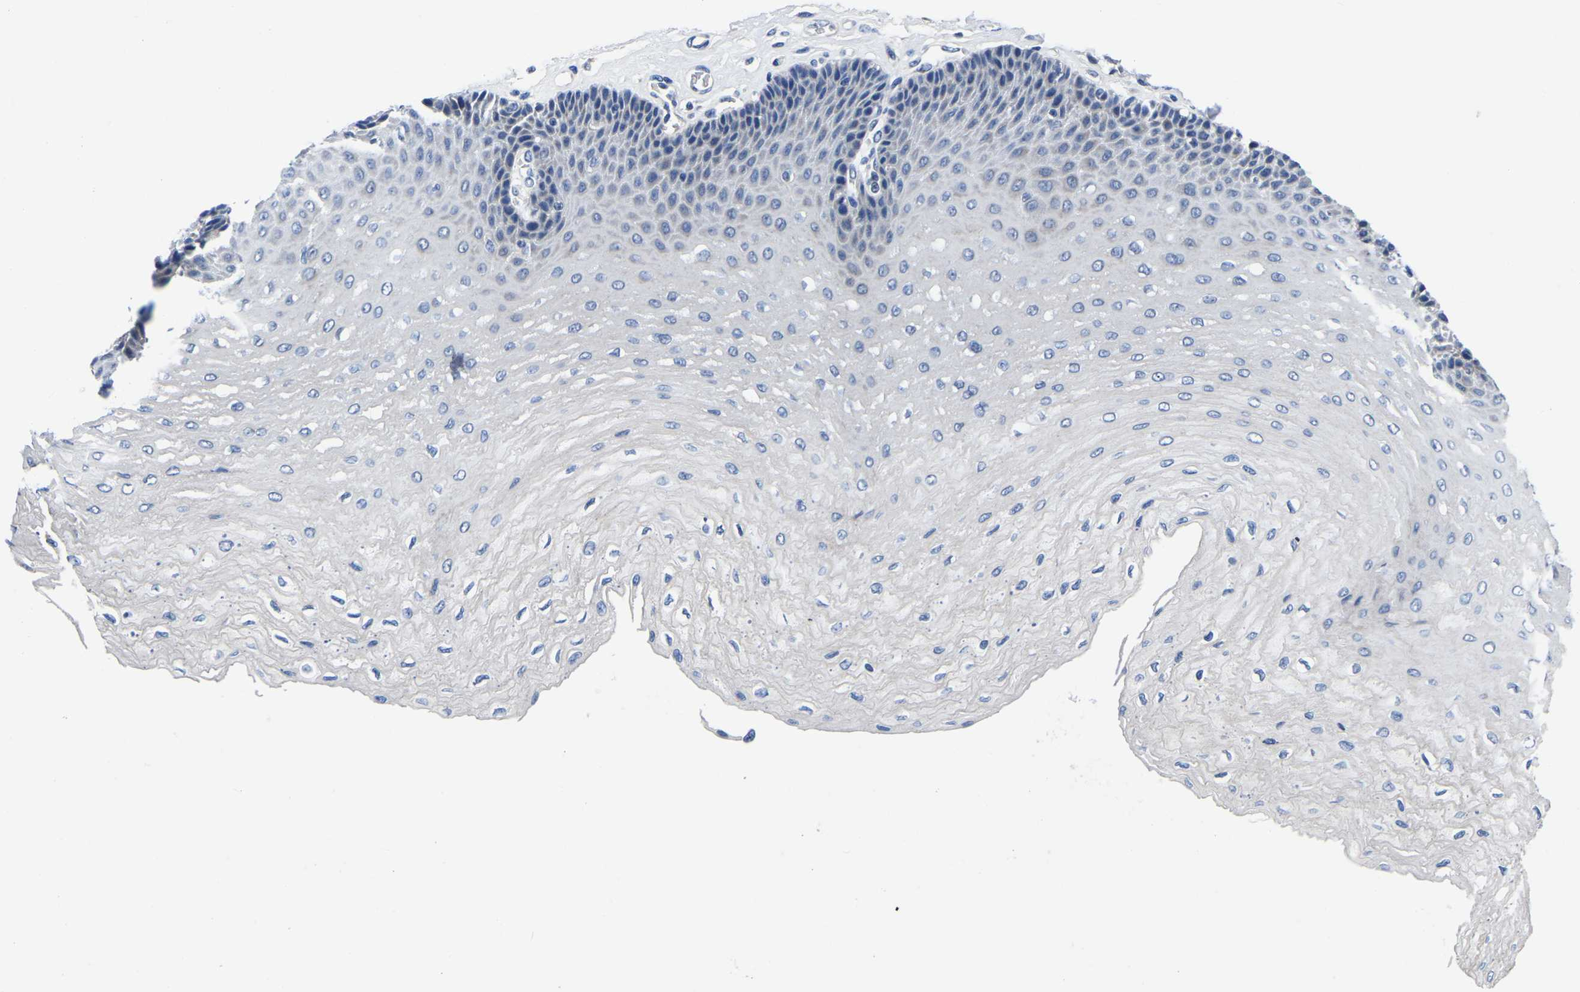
{"staining": {"intensity": "negative", "quantity": "none", "location": "none"}, "tissue": "esophagus", "cell_type": "Squamous epithelial cells", "image_type": "normal", "snomed": [{"axis": "morphology", "description": "Normal tissue, NOS"}, {"axis": "topography", "description": "Esophagus"}], "caption": "The immunohistochemistry image has no significant expression in squamous epithelial cells of esophagus. (DAB immunohistochemistry visualized using brightfield microscopy, high magnification).", "gene": "FGD5", "patient": {"sex": "female", "age": 72}}